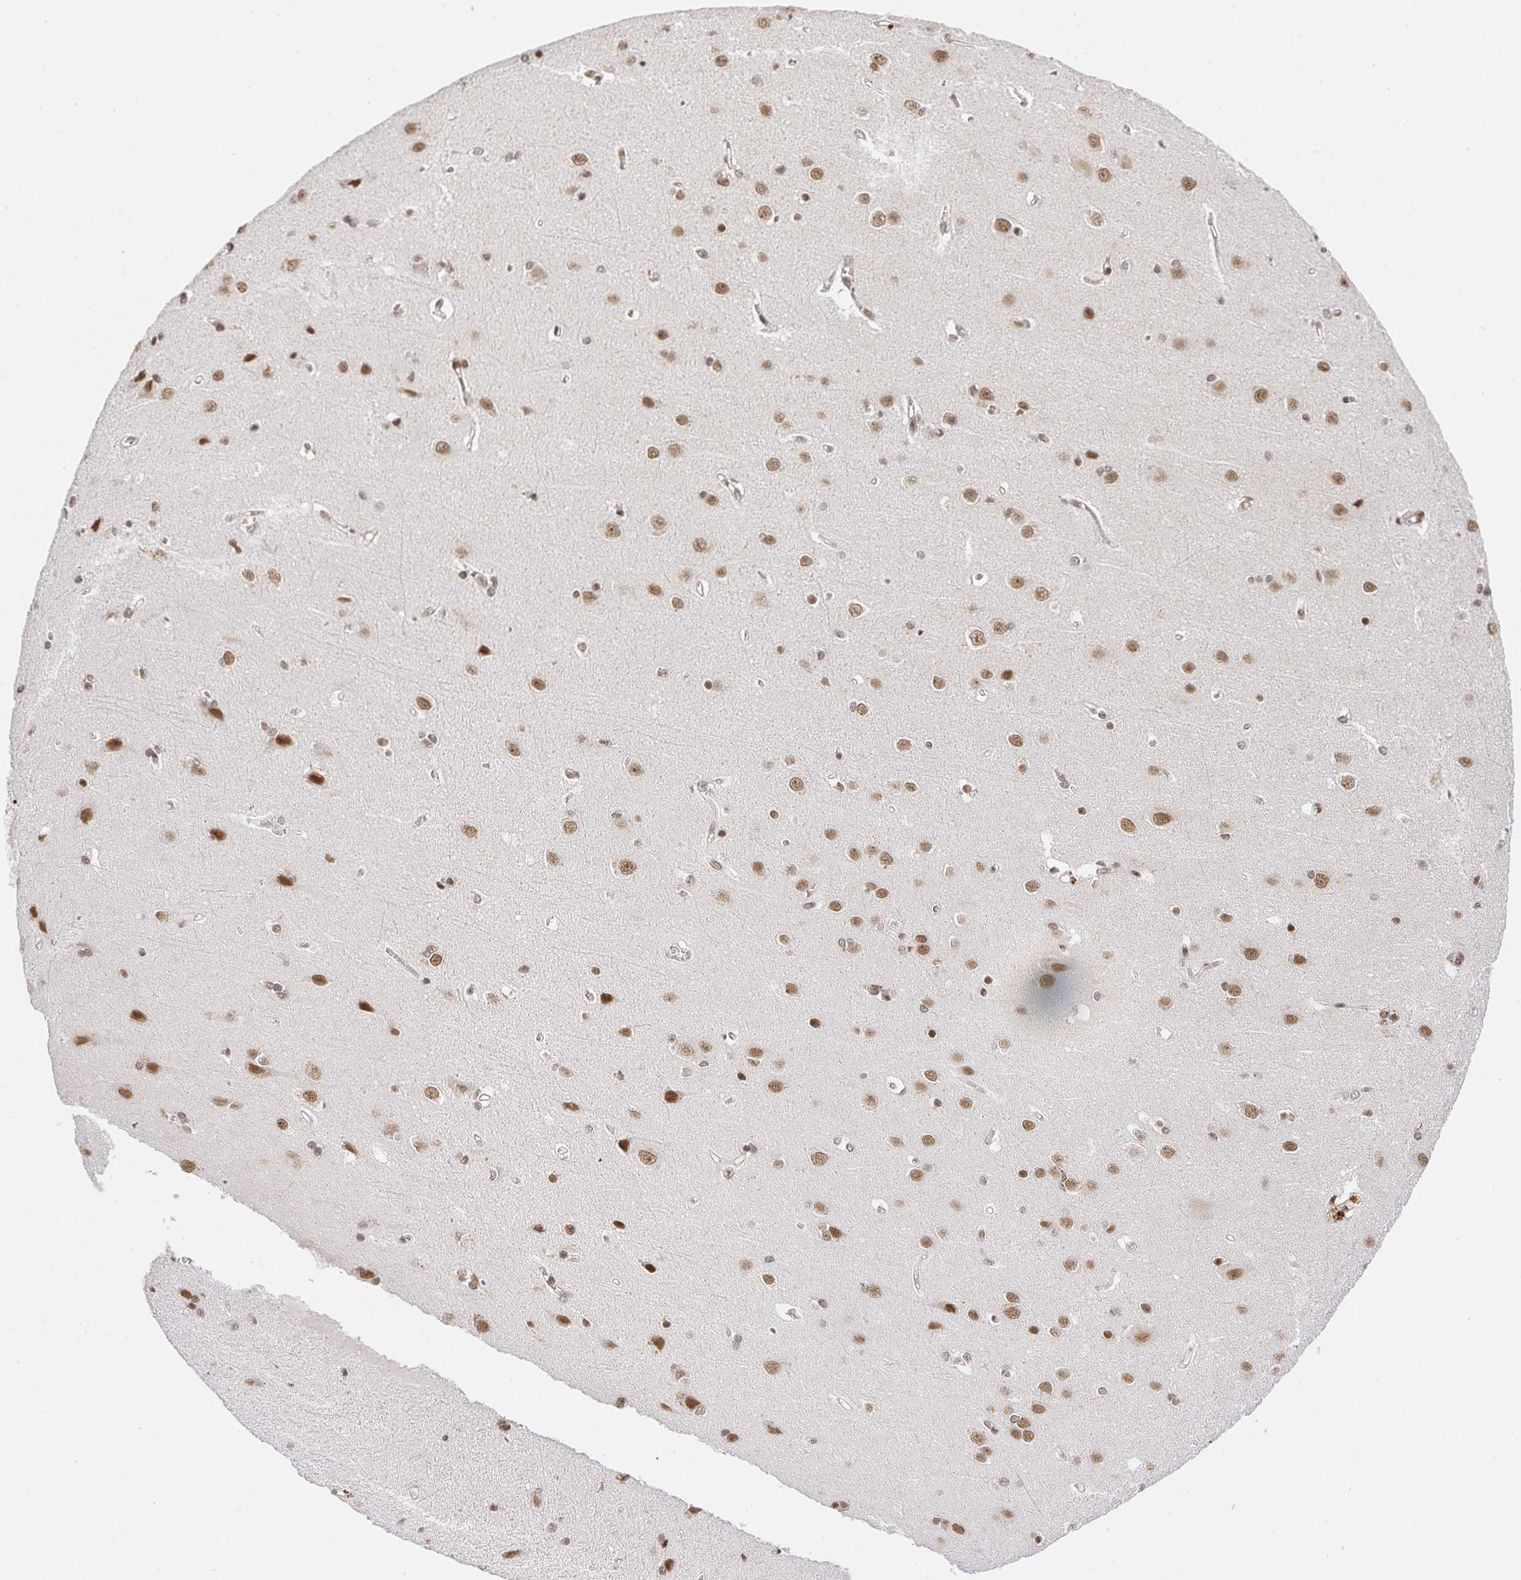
{"staining": {"intensity": "moderate", "quantity": ">75%", "location": "nuclear"}, "tissue": "cerebral cortex", "cell_type": "Endothelial cells", "image_type": "normal", "snomed": [{"axis": "morphology", "description": "Normal tissue, NOS"}, {"axis": "topography", "description": "Cerebral cortex"}], "caption": "The image displays a brown stain indicating the presence of a protein in the nuclear of endothelial cells in cerebral cortex. Immunohistochemistry (ihc) stains the protein of interest in brown and the nuclei are stained blue.", "gene": "USF1", "patient": {"sex": "male", "age": 37}}